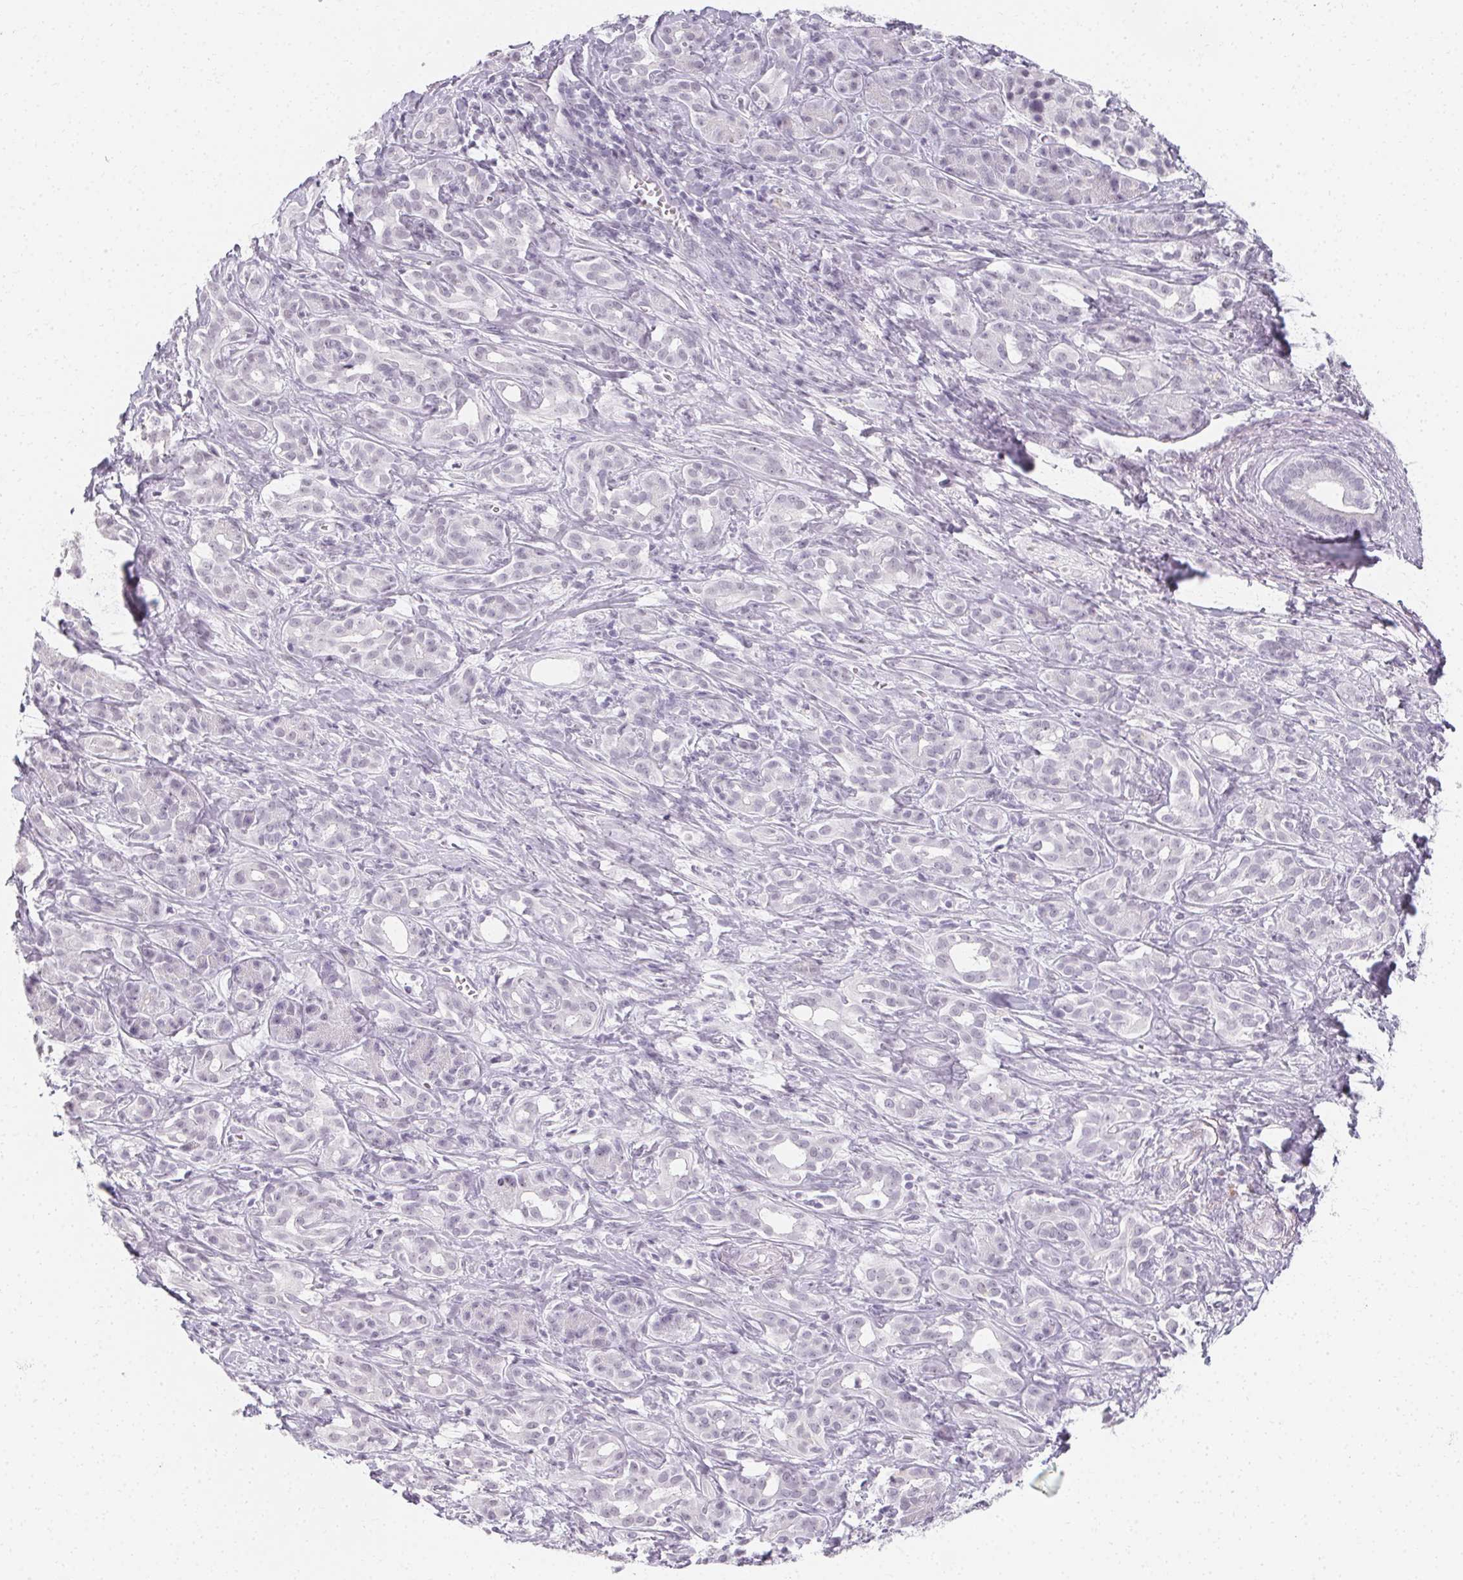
{"staining": {"intensity": "negative", "quantity": "none", "location": "none"}, "tissue": "pancreatic cancer", "cell_type": "Tumor cells", "image_type": "cancer", "snomed": [{"axis": "morphology", "description": "Adenocarcinoma, NOS"}, {"axis": "topography", "description": "Pancreas"}], "caption": "Immunohistochemistry (IHC) micrograph of human adenocarcinoma (pancreatic) stained for a protein (brown), which demonstrates no staining in tumor cells.", "gene": "SYNPR", "patient": {"sex": "male", "age": 61}}